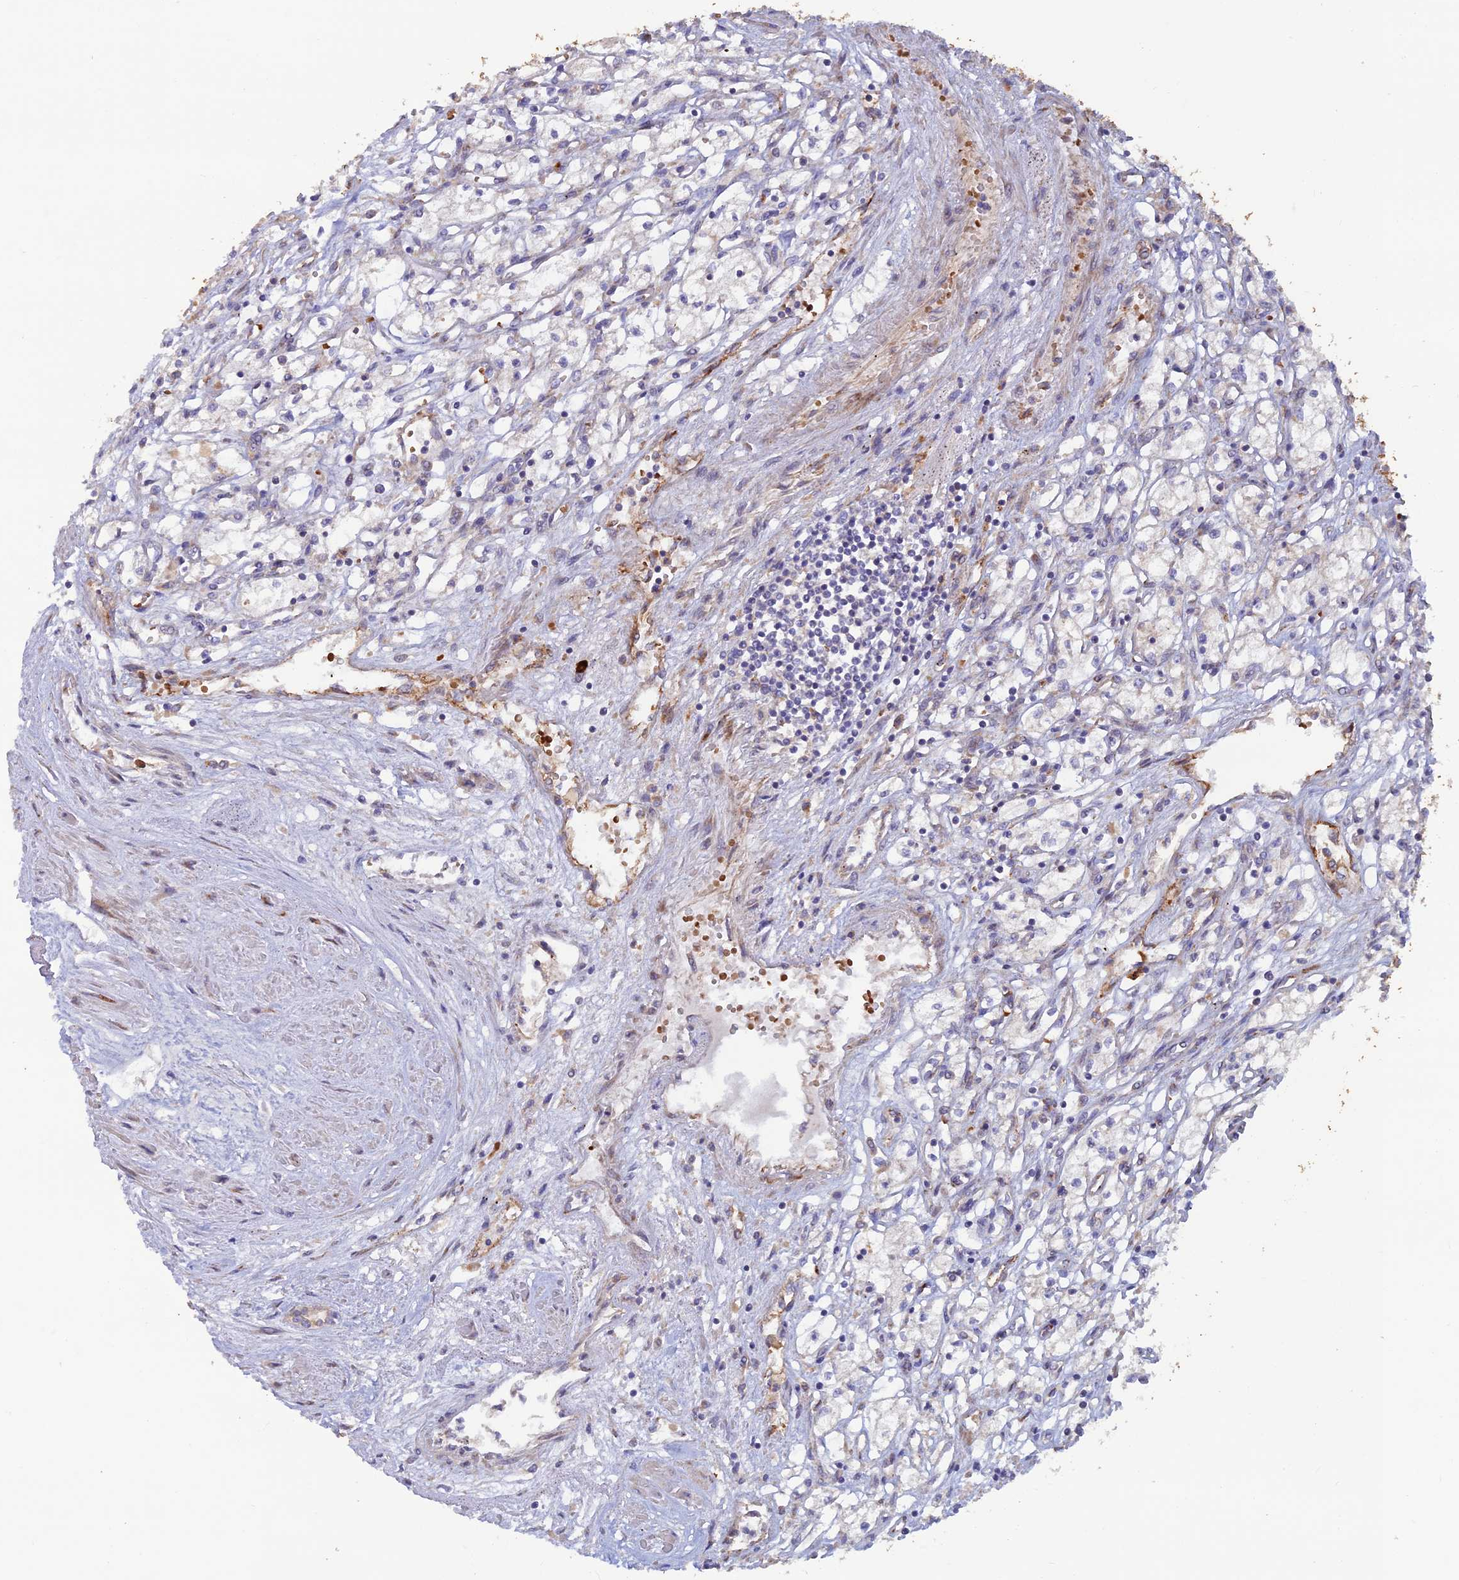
{"staining": {"intensity": "negative", "quantity": "none", "location": "none"}, "tissue": "renal cancer", "cell_type": "Tumor cells", "image_type": "cancer", "snomed": [{"axis": "morphology", "description": "Adenocarcinoma, NOS"}, {"axis": "topography", "description": "Kidney"}], "caption": "Renal cancer was stained to show a protein in brown. There is no significant staining in tumor cells. Nuclei are stained in blue.", "gene": "GMCL1", "patient": {"sex": "male", "age": 59}}